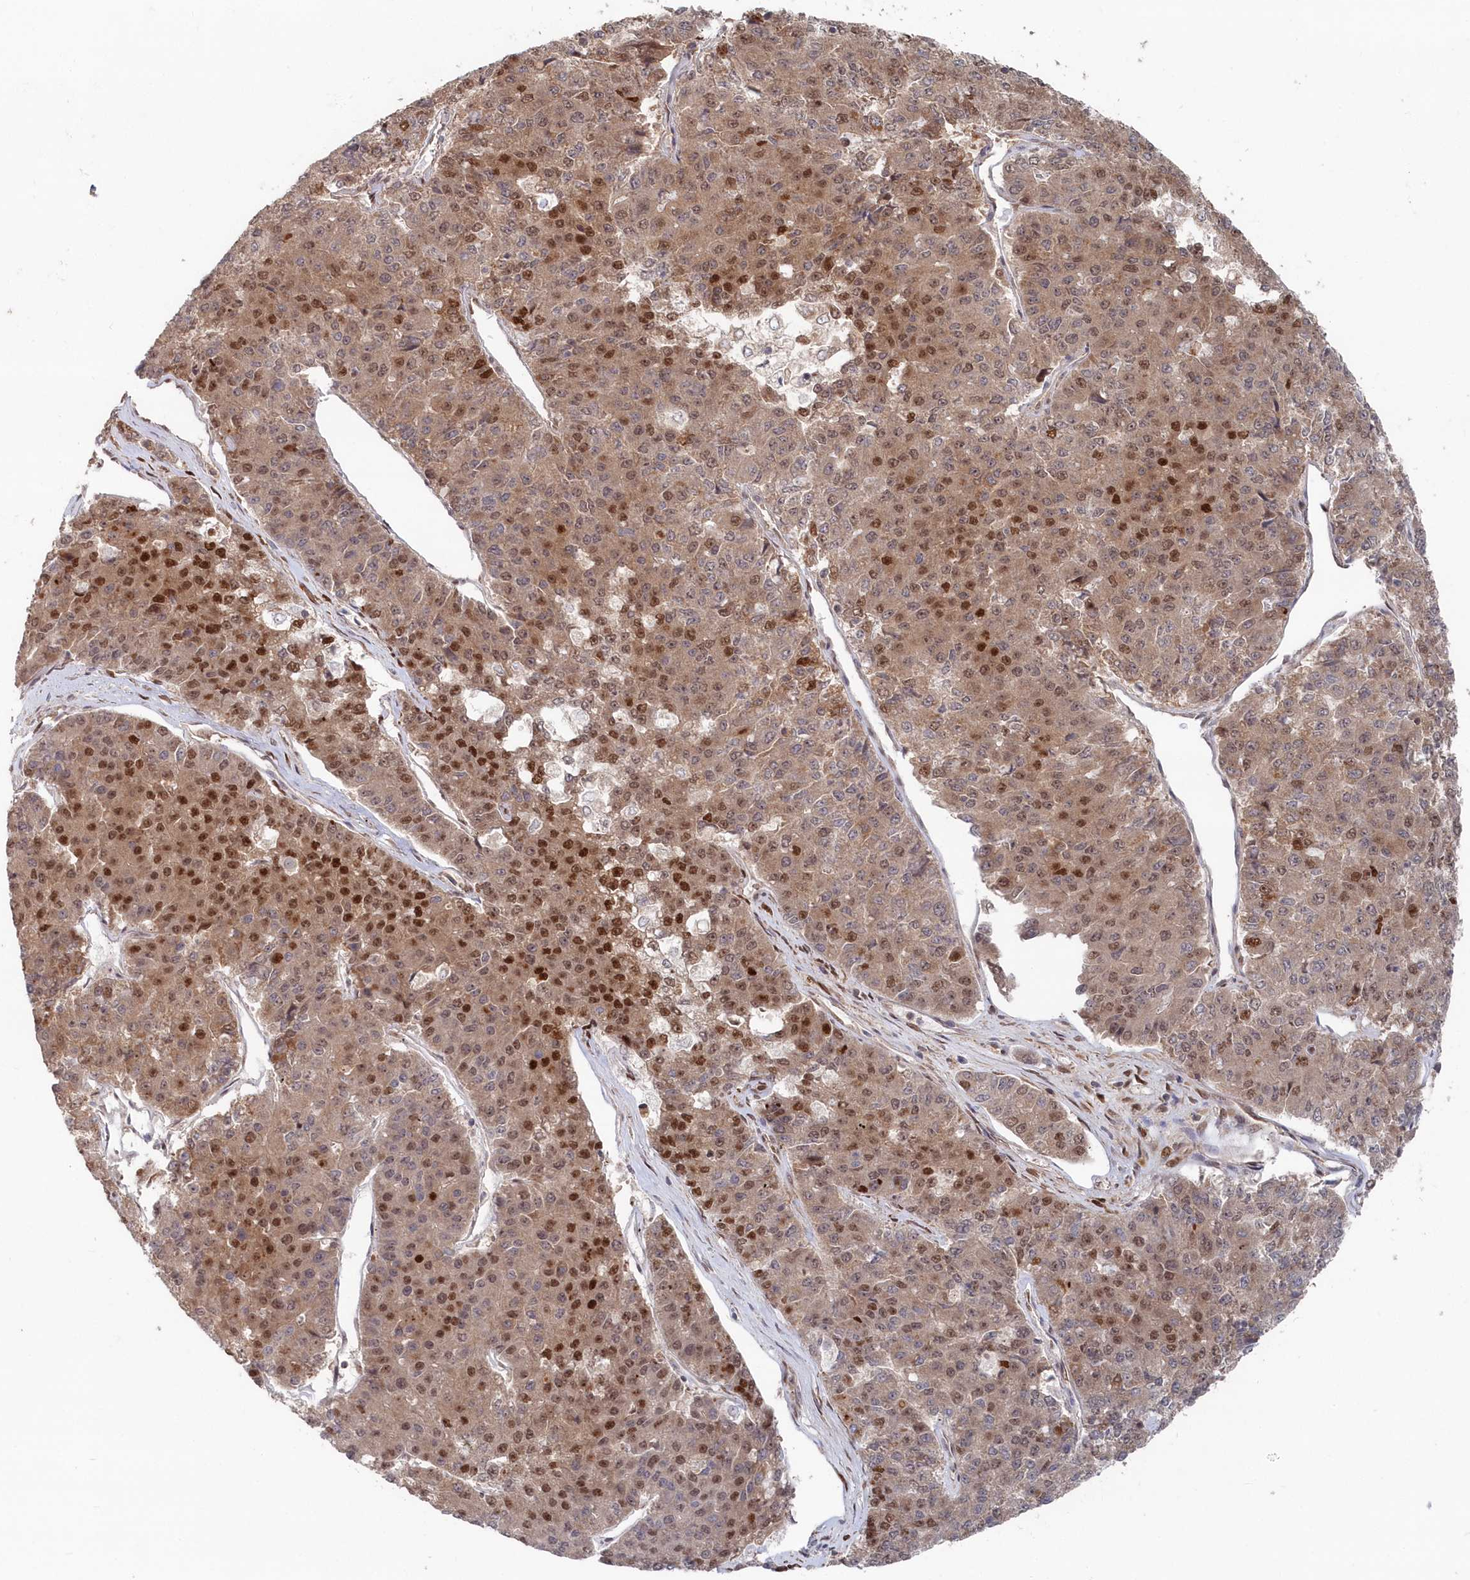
{"staining": {"intensity": "strong", "quantity": "25%-75%", "location": "nuclear"}, "tissue": "pancreatic cancer", "cell_type": "Tumor cells", "image_type": "cancer", "snomed": [{"axis": "morphology", "description": "Adenocarcinoma, NOS"}, {"axis": "topography", "description": "Pancreas"}], "caption": "Pancreatic cancer (adenocarcinoma) stained with a protein marker reveals strong staining in tumor cells.", "gene": "ABHD14B", "patient": {"sex": "male", "age": 50}}